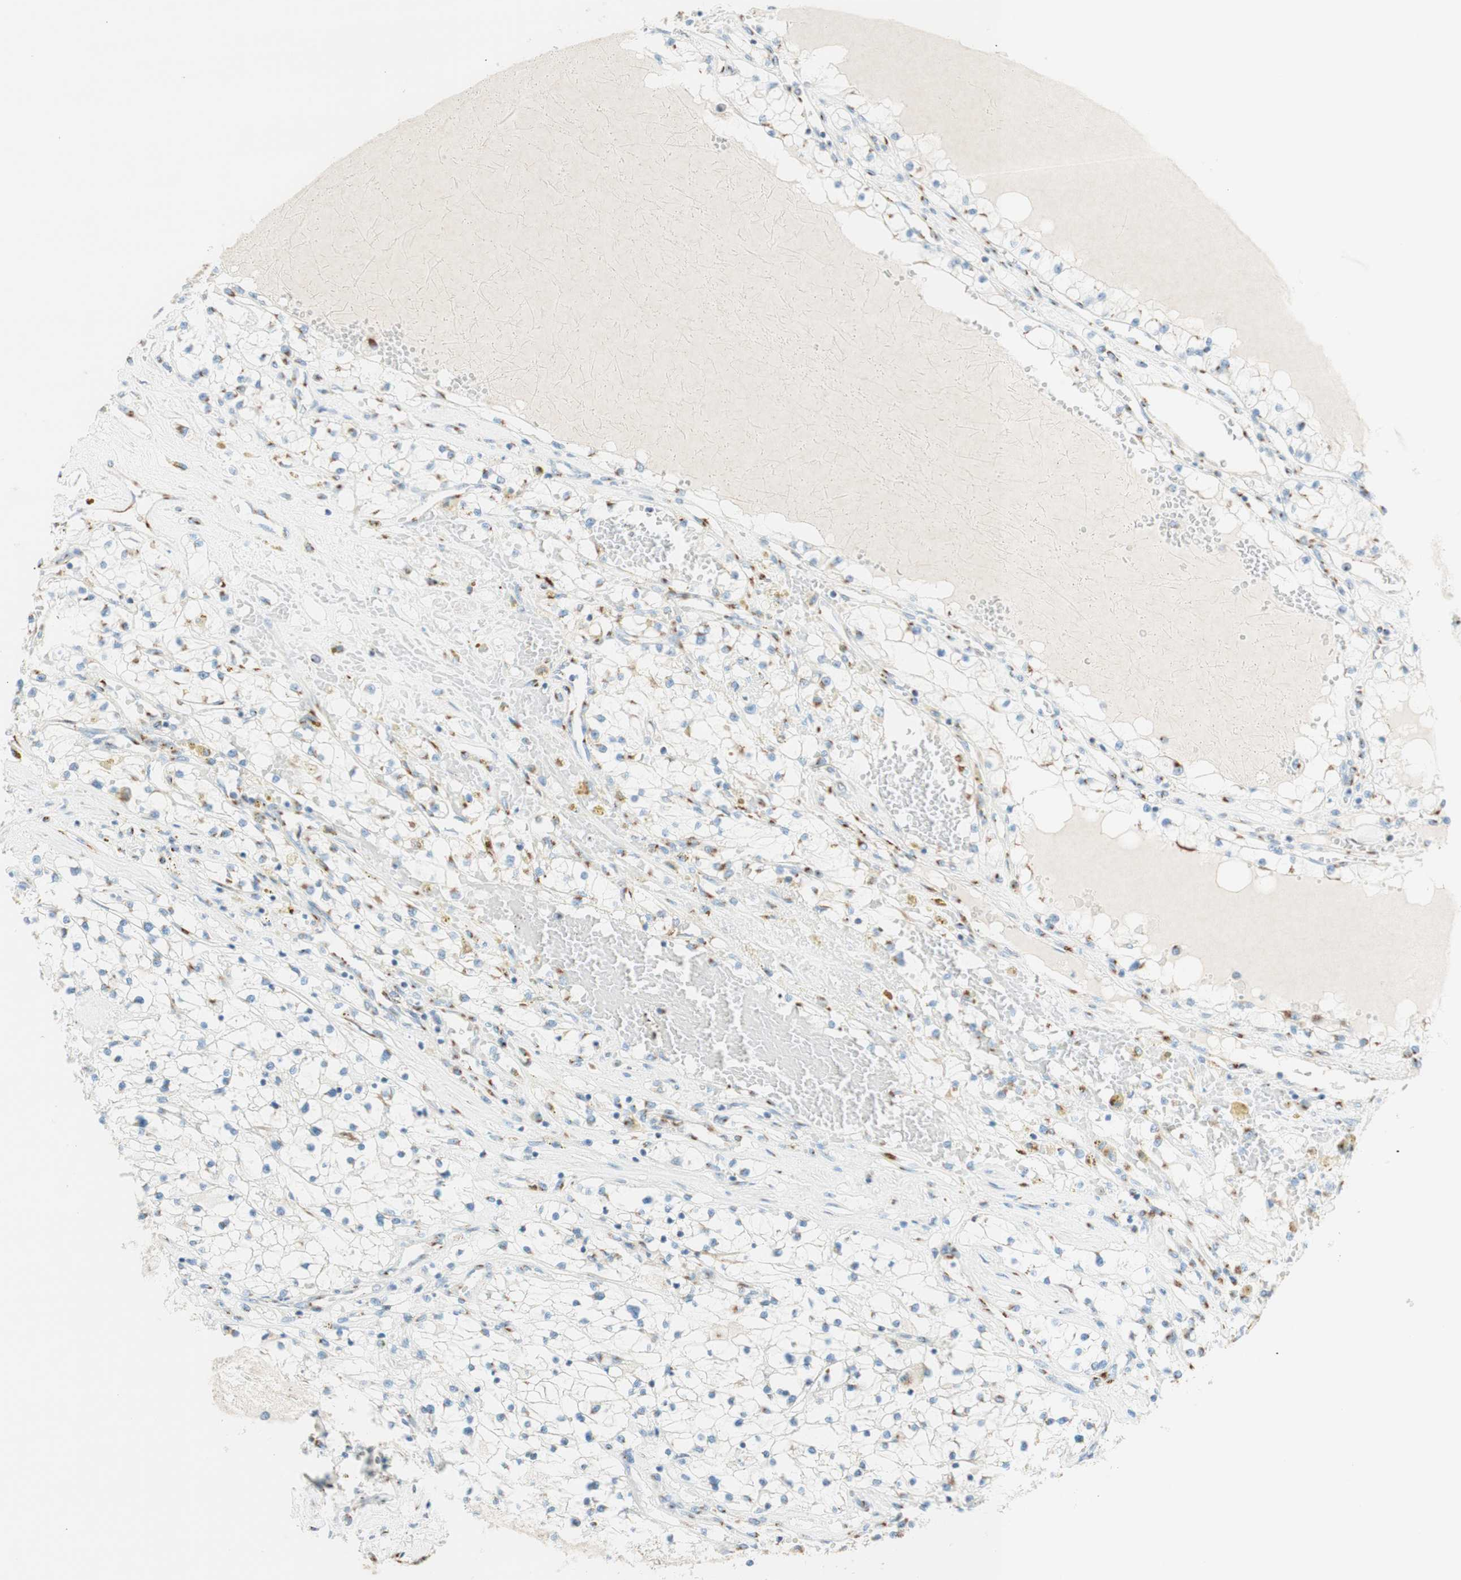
{"staining": {"intensity": "moderate", "quantity": "<25%", "location": "cytoplasmic/membranous"}, "tissue": "renal cancer", "cell_type": "Tumor cells", "image_type": "cancer", "snomed": [{"axis": "morphology", "description": "Adenocarcinoma, NOS"}, {"axis": "topography", "description": "Kidney"}], "caption": "Adenocarcinoma (renal) tissue exhibits moderate cytoplasmic/membranous staining in approximately <25% of tumor cells, visualized by immunohistochemistry. The staining was performed using DAB to visualize the protein expression in brown, while the nuclei were stained in blue with hematoxylin (Magnification: 20x).", "gene": "GOLGB1", "patient": {"sex": "male", "age": 68}}